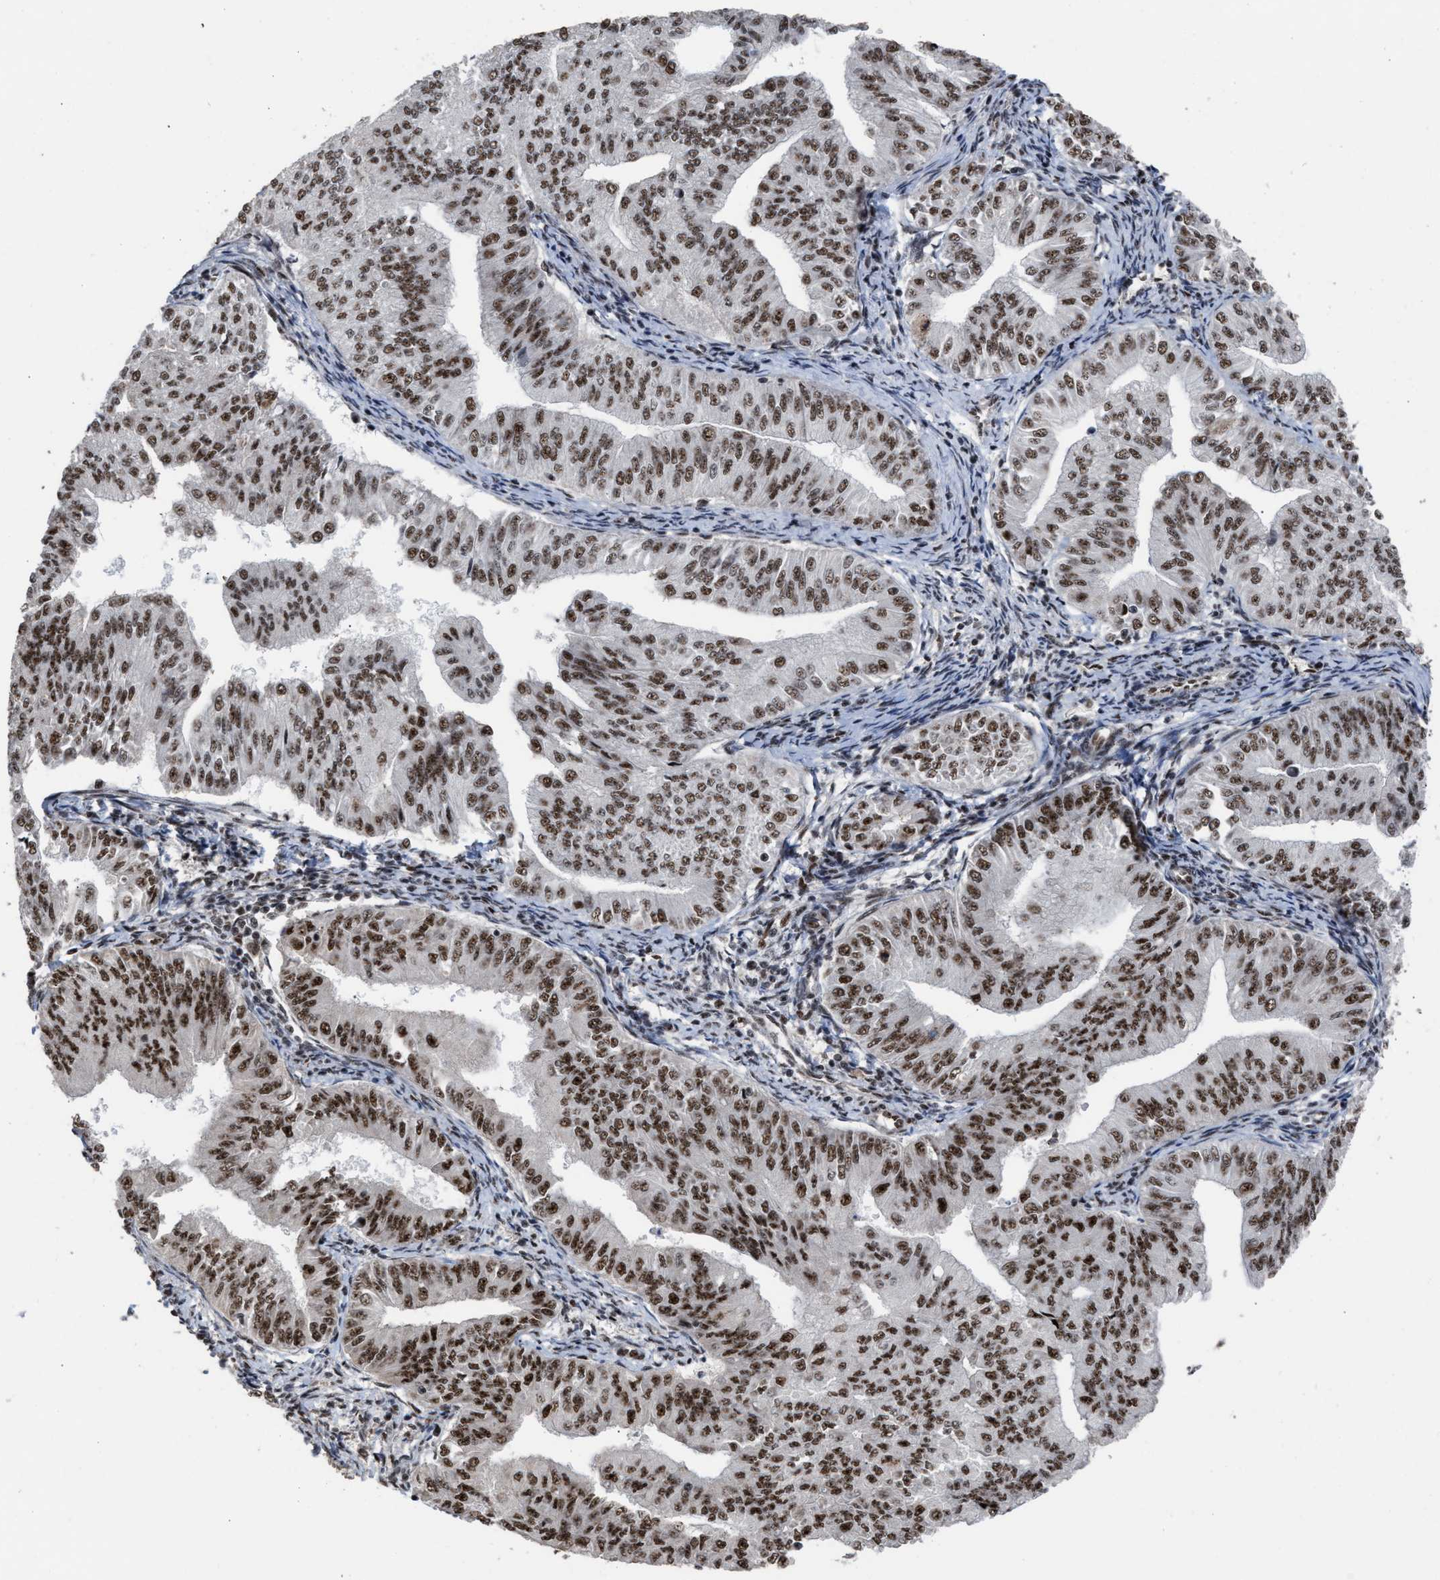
{"staining": {"intensity": "strong", "quantity": "25%-75%", "location": "nuclear"}, "tissue": "endometrial cancer", "cell_type": "Tumor cells", "image_type": "cancer", "snomed": [{"axis": "morphology", "description": "Normal tissue, NOS"}, {"axis": "morphology", "description": "Adenocarcinoma, NOS"}, {"axis": "topography", "description": "Endometrium"}], "caption": "Adenocarcinoma (endometrial) stained with a brown dye demonstrates strong nuclear positive positivity in approximately 25%-75% of tumor cells.", "gene": "EIF4A3", "patient": {"sex": "female", "age": 53}}